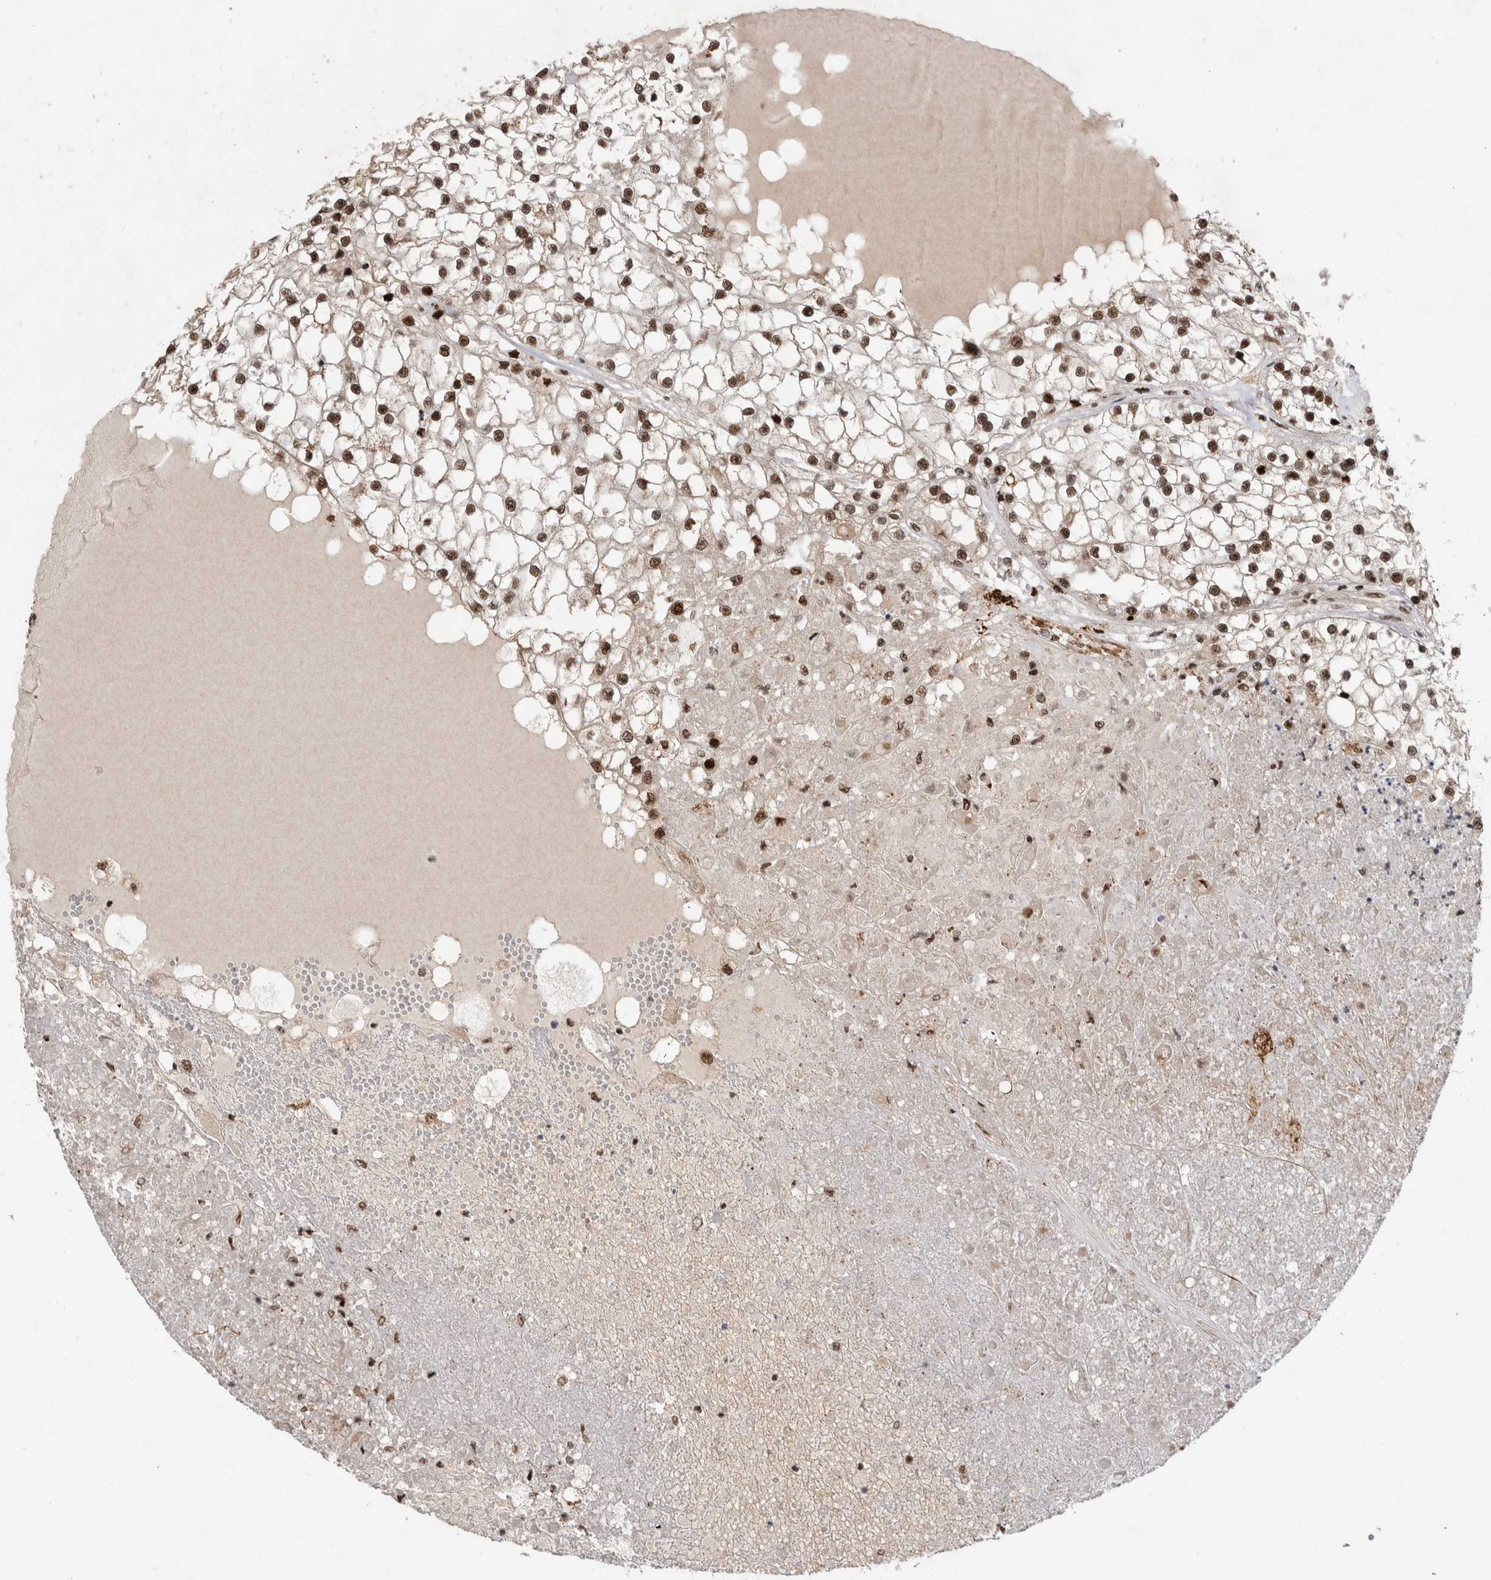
{"staining": {"intensity": "strong", "quantity": ">75%", "location": "nuclear"}, "tissue": "renal cancer", "cell_type": "Tumor cells", "image_type": "cancer", "snomed": [{"axis": "morphology", "description": "Adenocarcinoma, NOS"}, {"axis": "topography", "description": "Kidney"}], "caption": "Renal adenocarcinoma was stained to show a protein in brown. There is high levels of strong nuclear staining in about >75% of tumor cells. The protein is shown in brown color, while the nuclei are stained blue.", "gene": "EYA2", "patient": {"sex": "male", "age": 68}}